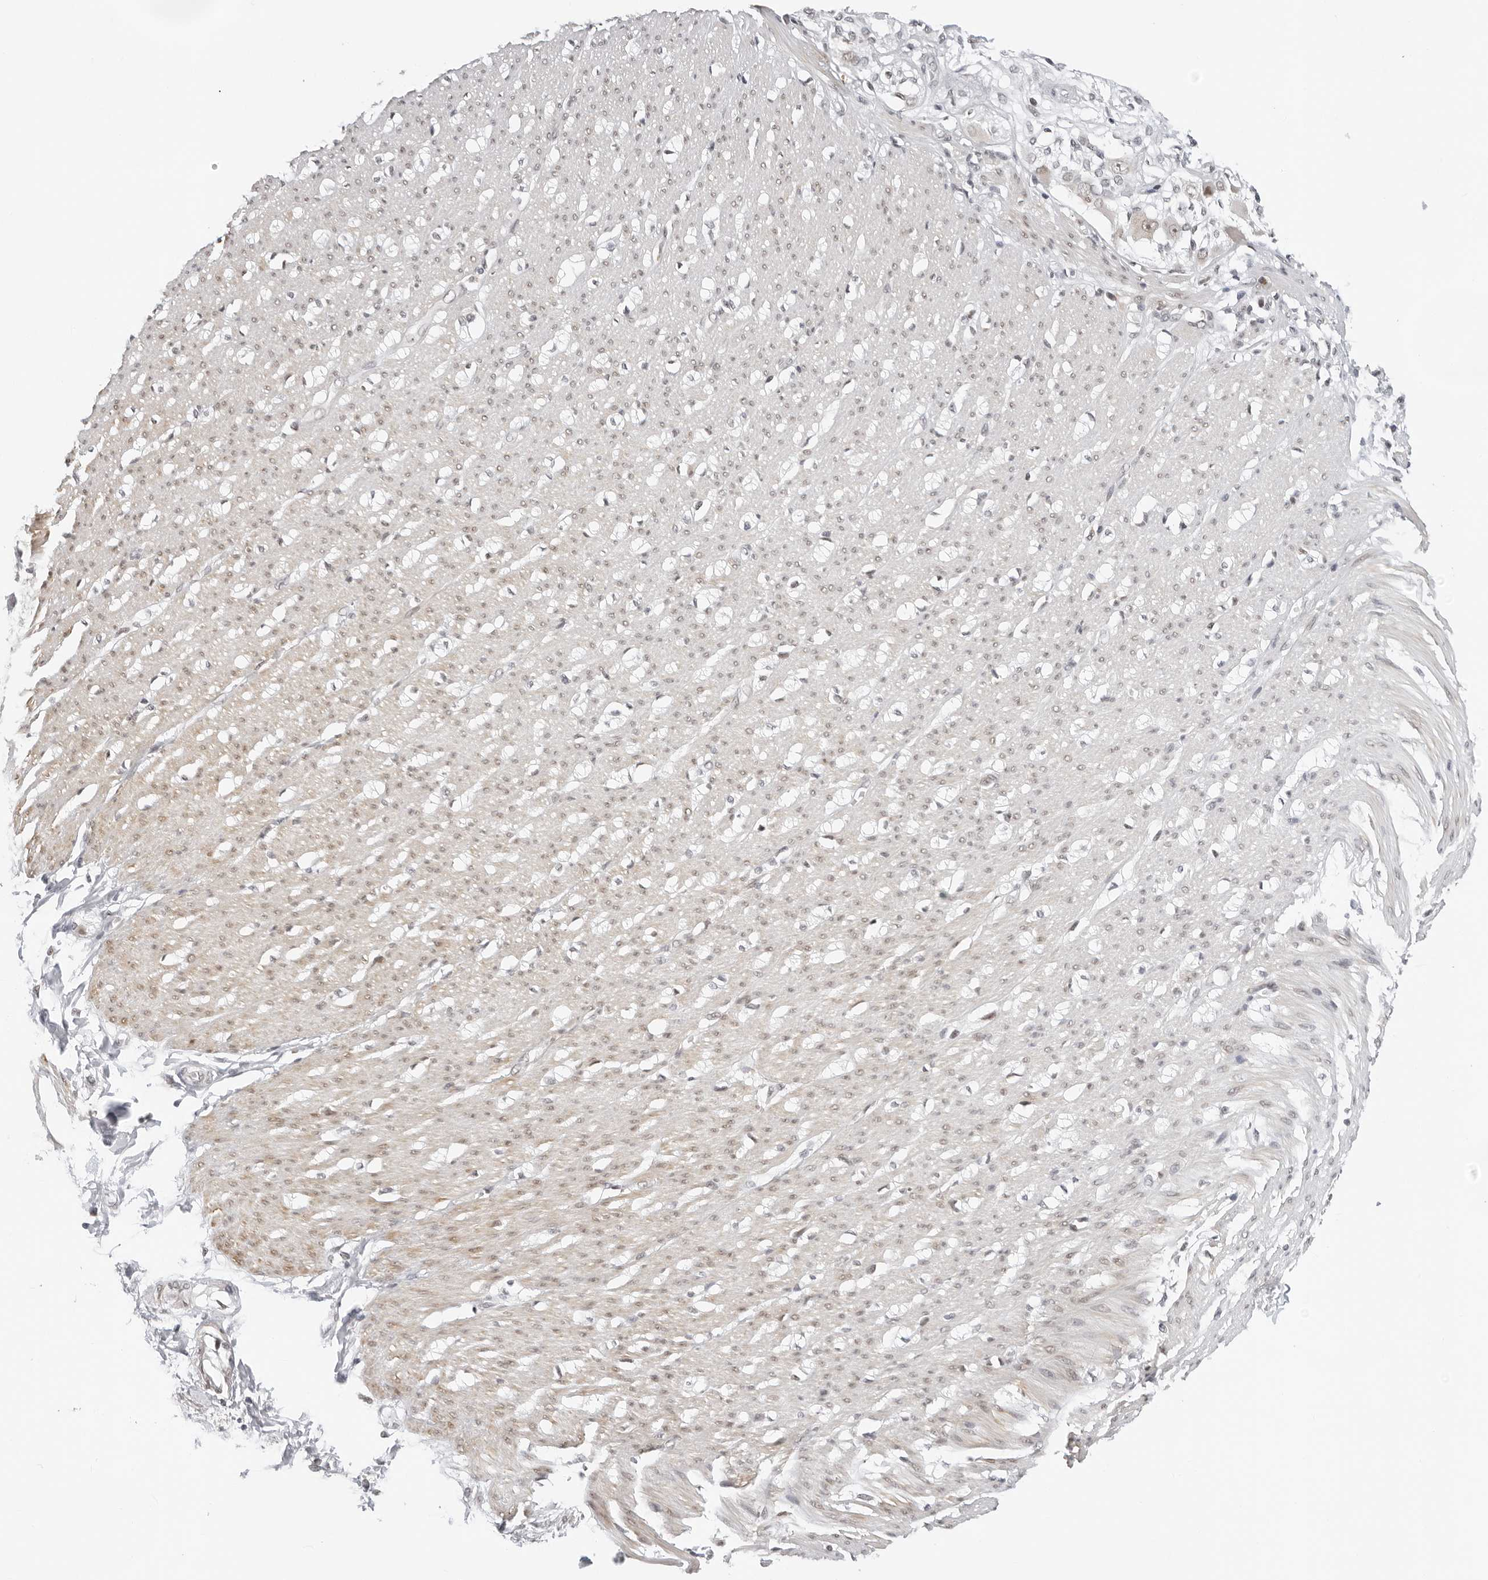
{"staining": {"intensity": "moderate", "quantity": "<25%", "location": "nuclear"}, "tissue": "smooth muscle", "cell_type": "Smooth muscle cells", "image_type": "normal", "snomed": [{"axis": "morphology", "description": "Normal tissue, NOS"}, {"axis": "morphology", "description": "Adenocarcinoma, NOS"}, {"axis": "topography", "description": "Colon"}, {"axis": "topography", "description": "Peripheral nerve tissue"}], "caption": "IHC (DAB (3,3'-diaminobenzidine)) staining of benign human smooth muscle shows moderate nuclear protein expression in approximately <25% of smooth muscle cells. Using DAB (3,3'-diaminobenzidine) (brown) and hematoxylin (blue) stains, captured at high magnification using brightfield microscopy.", "gene": "TOX4", "patient": {"sex": "male", "age": 14}}